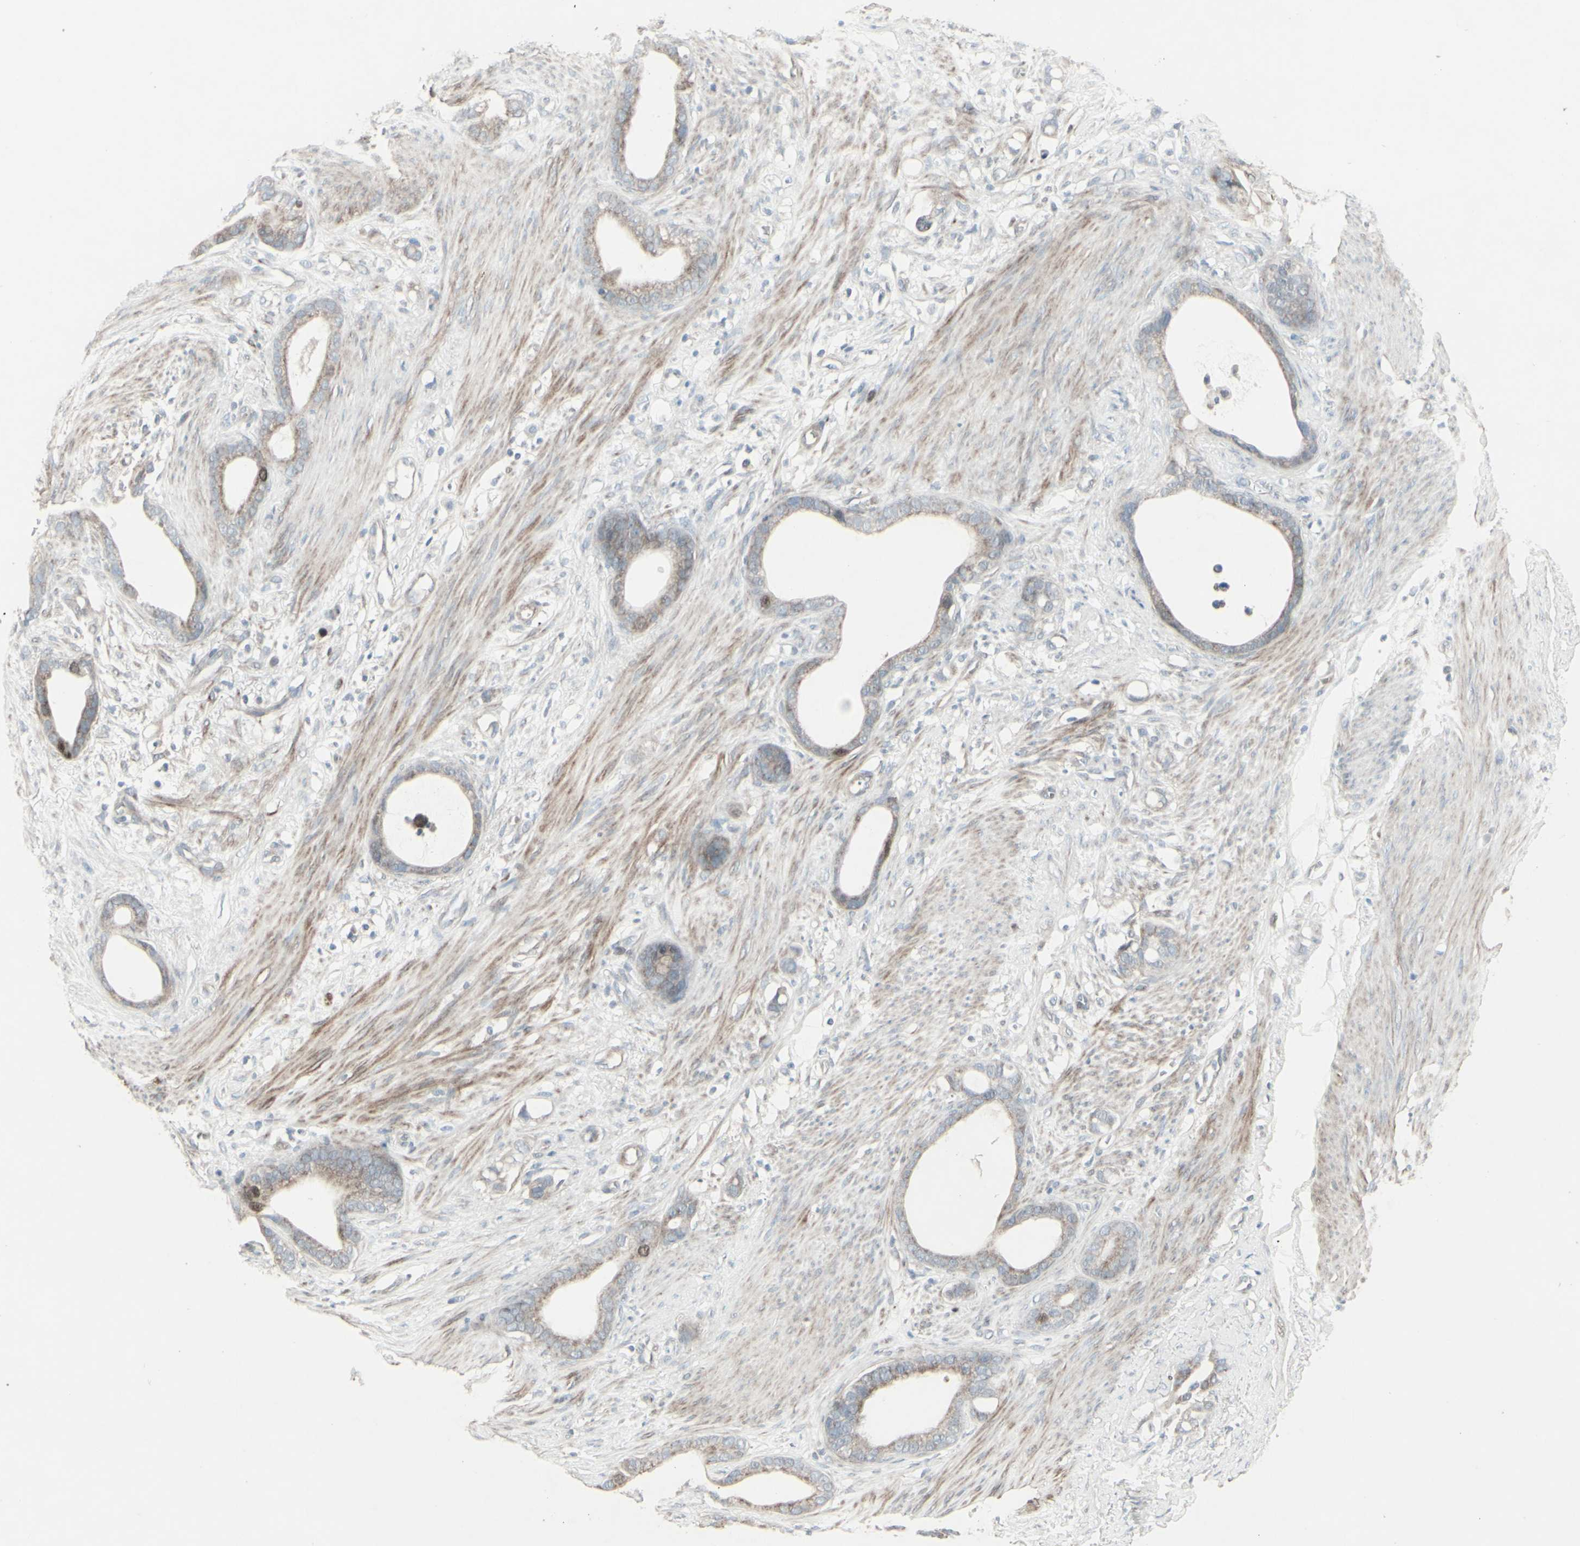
{"staining": {"intensity": "weak", "quantity": "25%-75%", "location": "cytoplasmic/membranous"}, "tissue": "stomach cancer", "cell_type": "Tumor cells", "image_type": "cancer", "snomed": [{"axis": "morphology", "description": "Adenocarcinoma, NOS"}, {"axis": "topography", "description": "Stomach"}], "caption": "Weak cytoplasmic/membranous staining is identified in approximately 25%-75% of tumor cells in stomach adenocarcinoma.", "gene": "GMNN", "patient": {"sex": "female", "age": 75}}